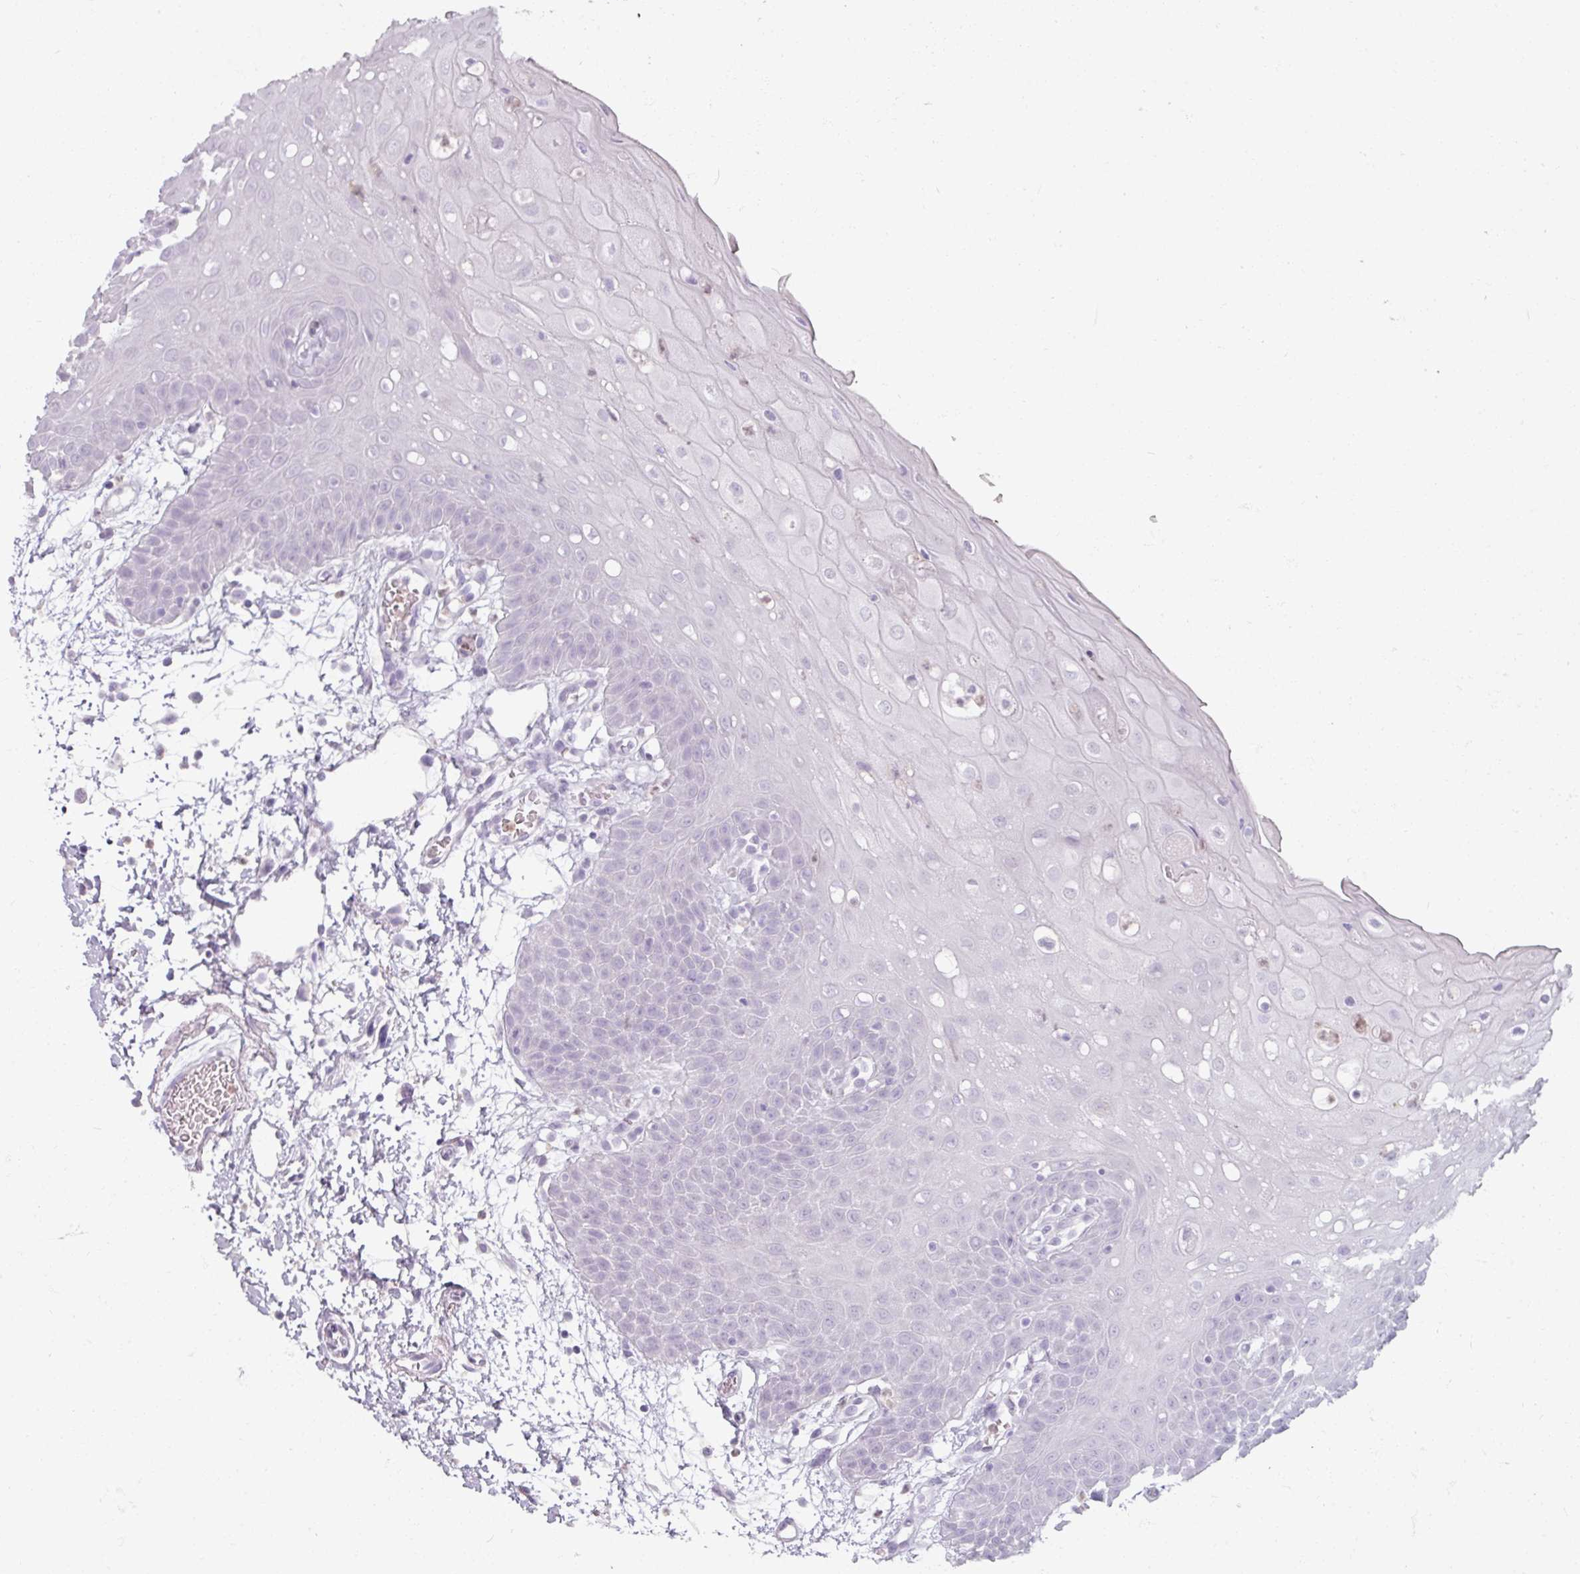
{"staining": {"intensity": "negative", "quantity": "none", "location": "none"}, "tissue": "oral mucosa", "cell_type": "Squamous epithelial cells", "image_type": "normal", "snomed": [{"axis": "morphology", "description": "Normal tissue, NOS"}, {"axis": "topography", "description": "Oral tissue"}, {"axis": "topography", "description": "Tounge, NOS"}], "caption": "Immunohistochemical staining of normal human oral mucosa displays no significant positivity in squamous epithelial cells.", "gene": "ARG1", "patient": {"sex": "female", "age": 59}}